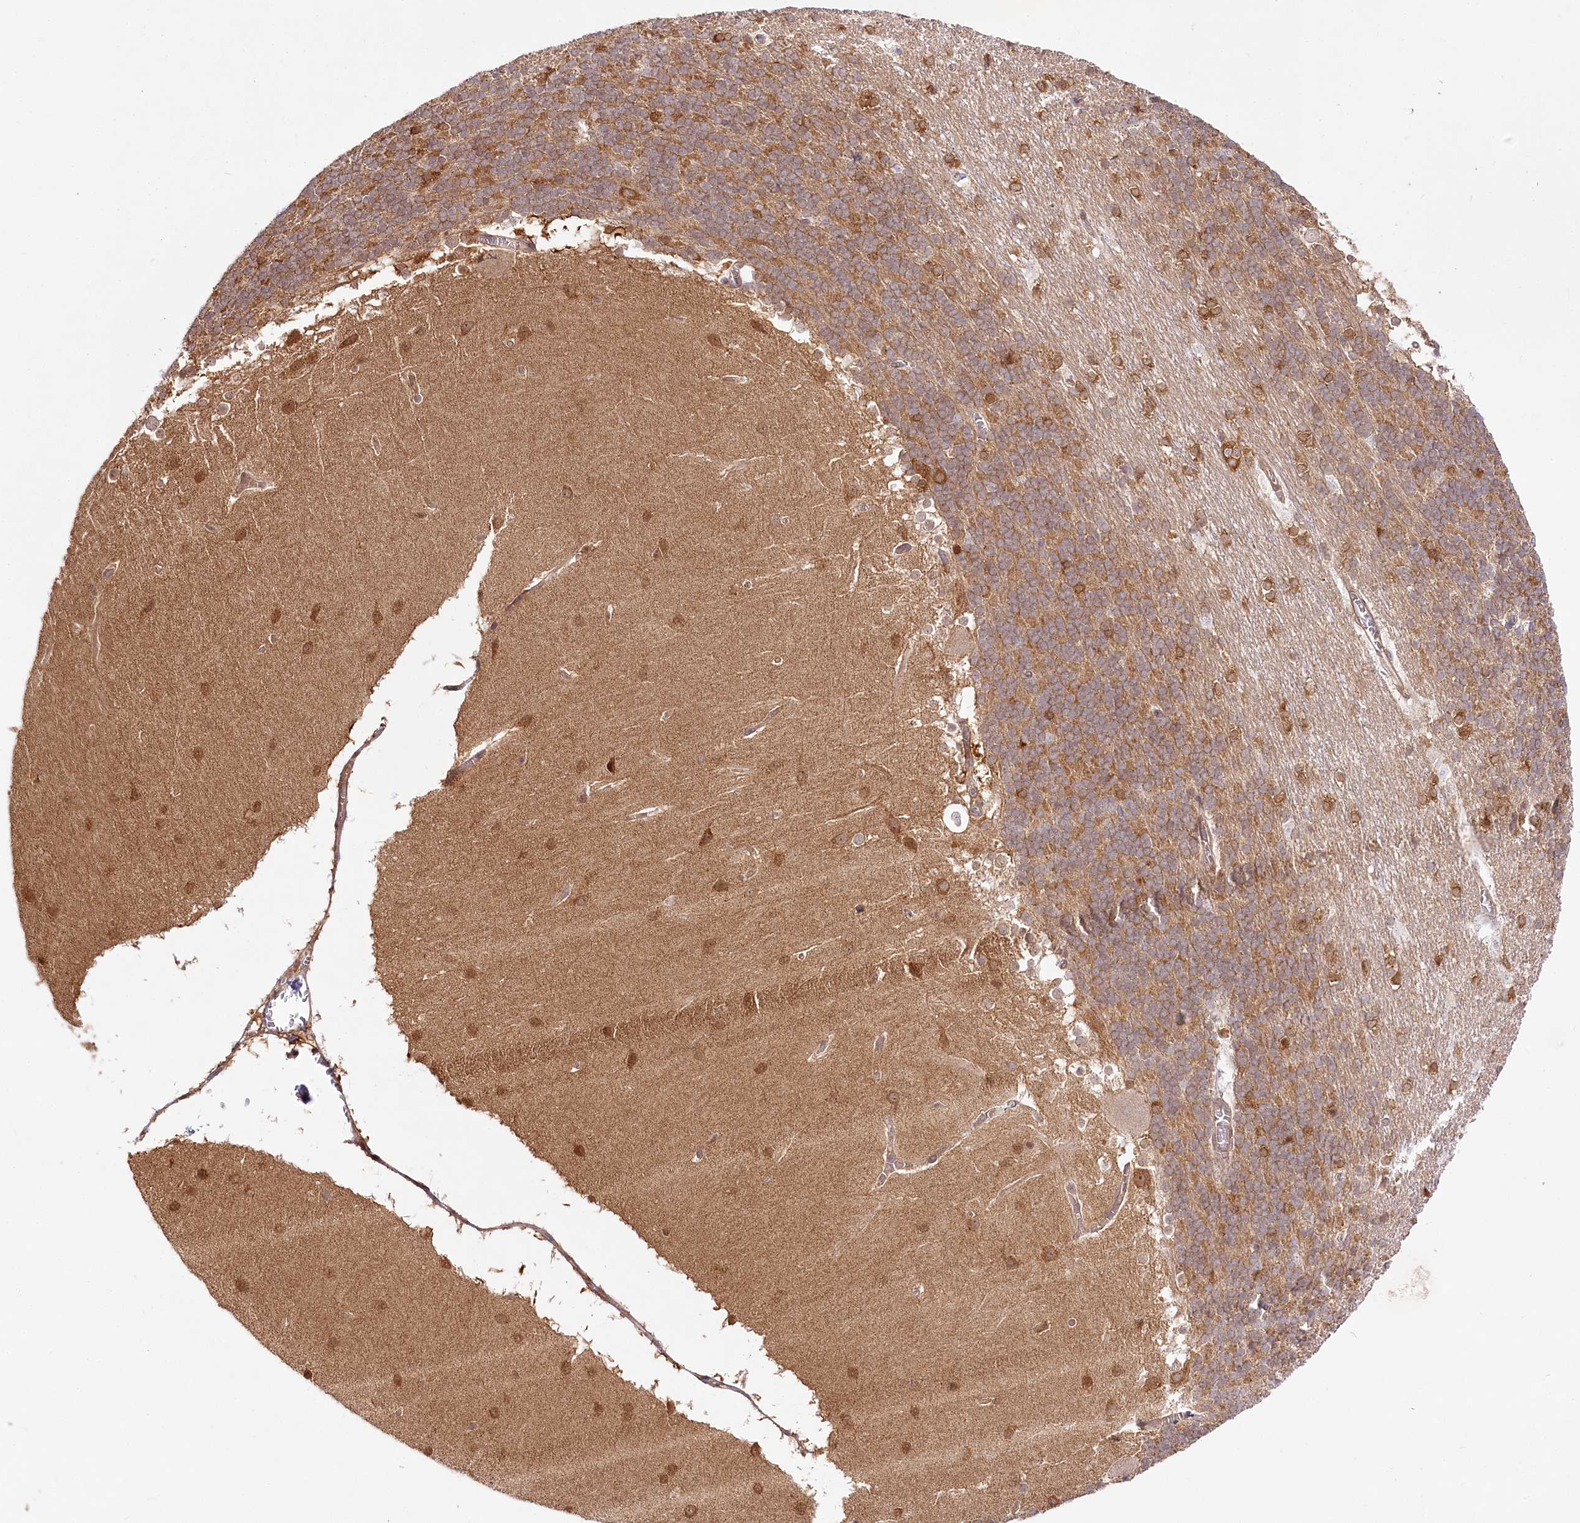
{"staining": {"intensity": "moderate", "quantity": "25%-75%", "location": "cytoplasmic/membranous"}, "tissue": "cerebellum", "cell_type": "Cells in granular layer", "image_type": "normal", "snomed": [{"axis": "morphology", "description": "Normal tissue, NOS"}, {"axis": "topography", "description": "Cerebellum"}], "caption": "Protein staining by immunohistochemistry (IHC) demonstrates moderate cytoplasmic/membranous staining in about 25%-75% of cells in granular layer in unremarkable cerebellum.", "gene": "INPP4B", "patient": {"sex": "female", "age": 19}}